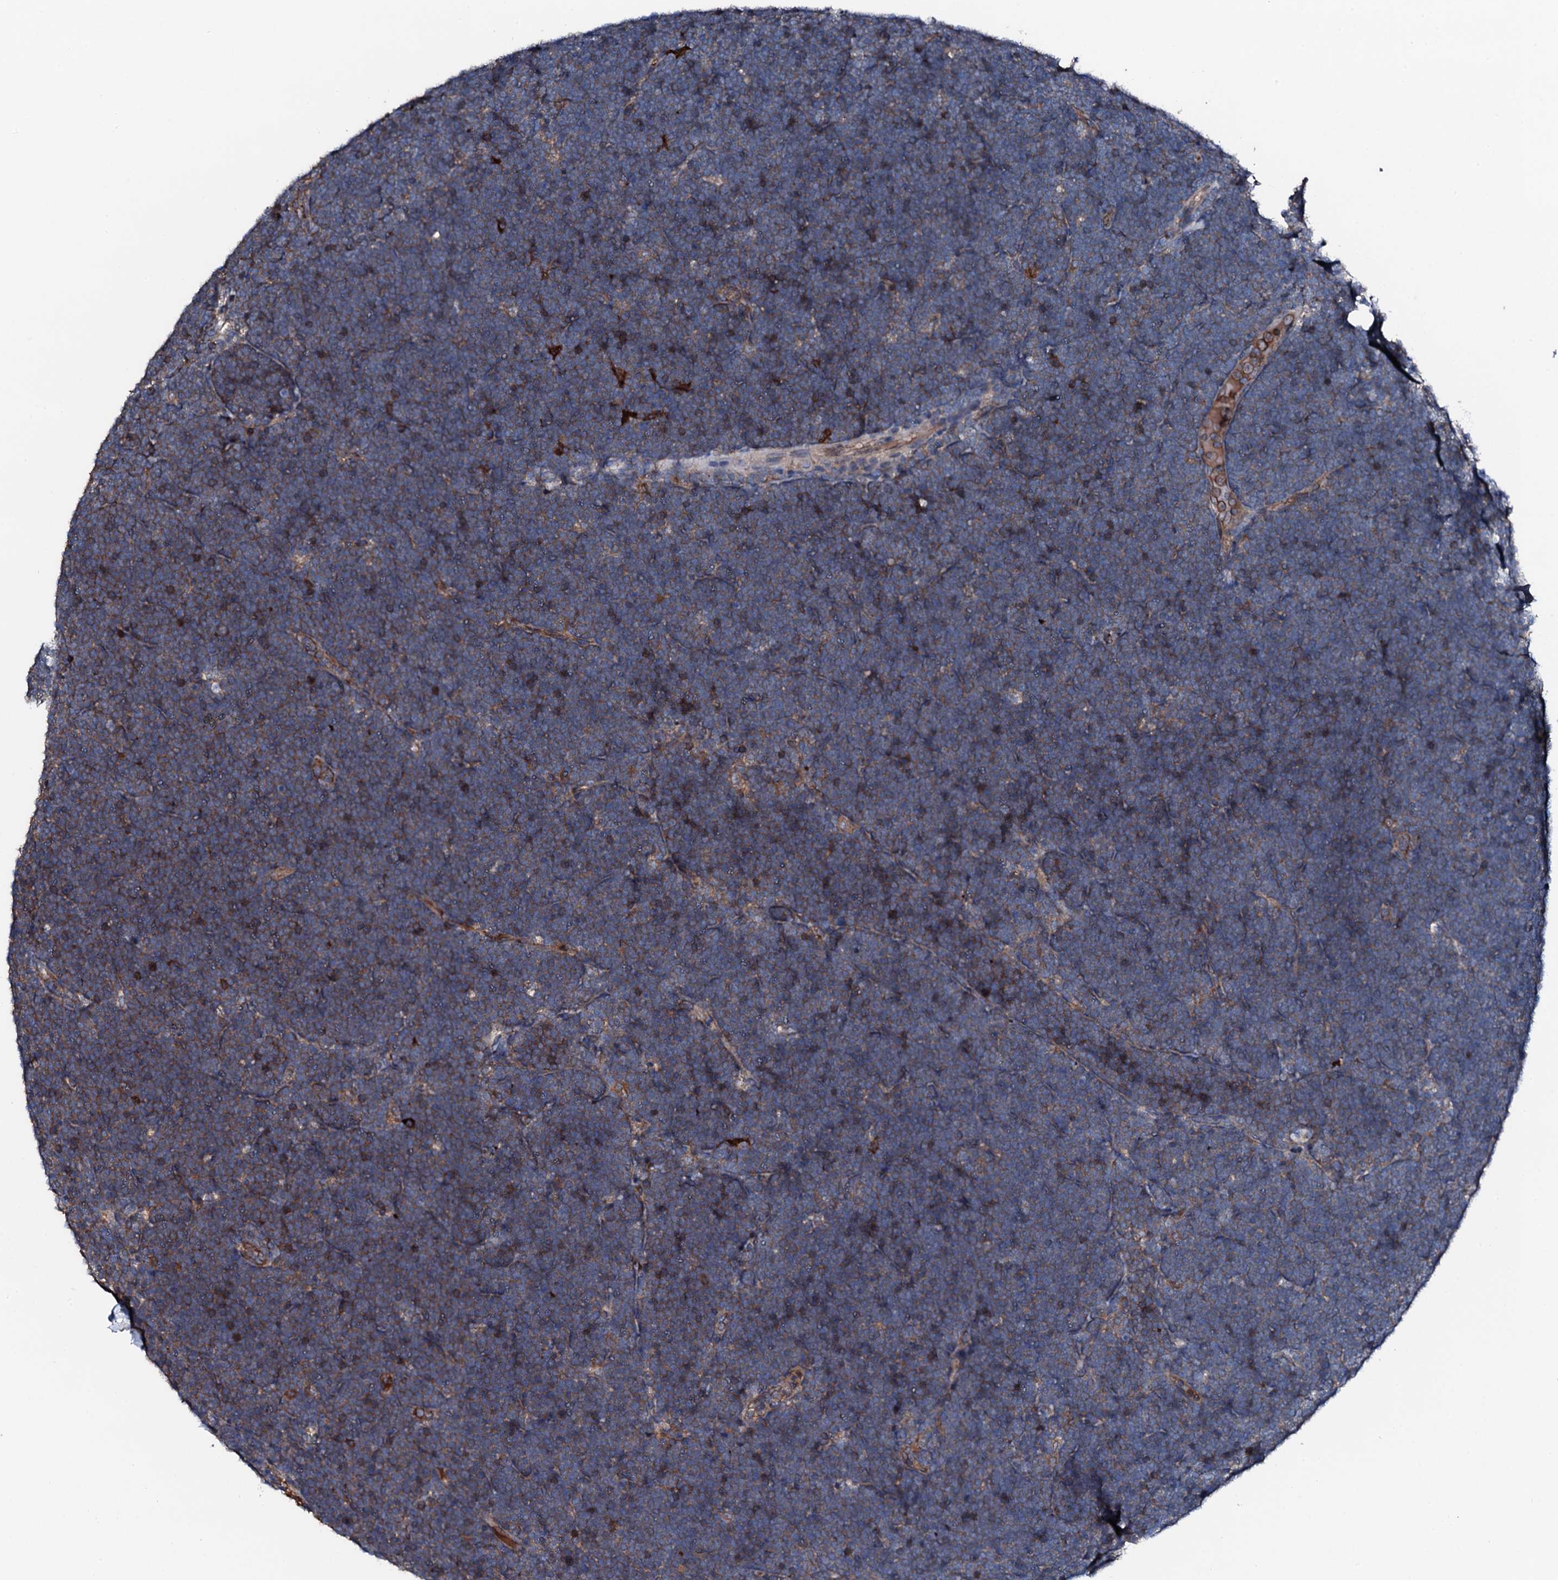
{"staining": {"intensity": "weak", "quantity": "25%-75%", "location": "cytoplasmic/membranous"}, "tissue": "lymphoma", "cell_type": "Tumor cells", "image_type": "cancer", "snomed": [{"axis": "morphology", "description": "Malignant lymphoma, non-Hodgkin's type, High grade"}, {"axis": "topography", "description": "Lymph node"}], "caption": "Immunohistochemistry (IHC) (DAB) staining of human malignant lymphoma, non-Hodgkin's type (high-grade) reveals weak cytoplasmic/membranous protein staining in about 25%-75% of tumor cells.", "gene": "TRAFD1", "patient": {"sex": "male", "age": 13}}